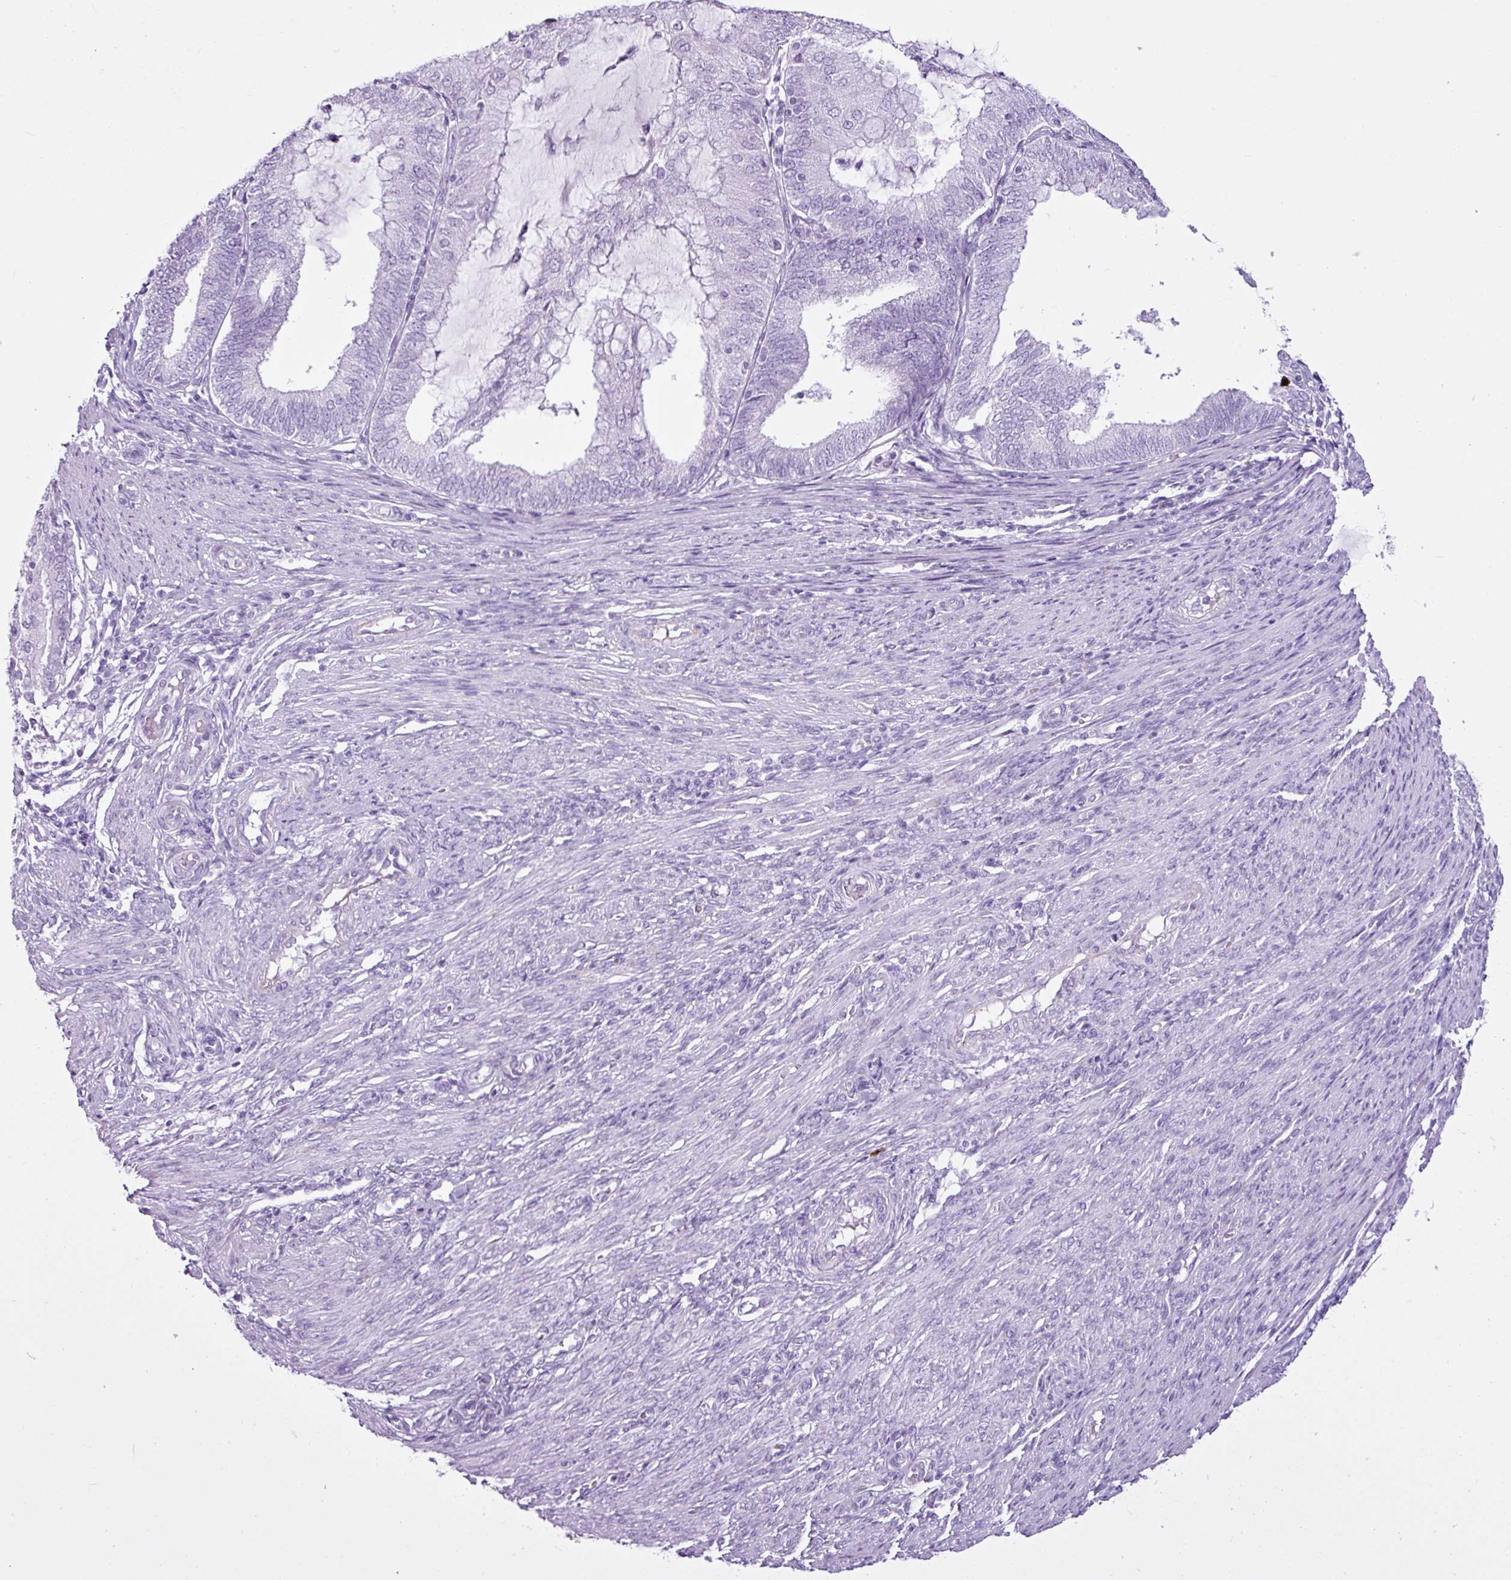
{"staining": {"intensity": "negative", "quantity": "none", "location": "none"}, "tissue": "endometrial cancer", "cell_type": "Tumor cells", "image_type": "cancer", "snomed": [{"axis": "morphology", "description": "Adenocarcinoma, NOS"}, {"axis": "topography", "description": "Endometrium"}], "caption": "Tumor cells show no significant expression in endometrial adenocarcinoma.", "gene": "LILRB4", "patient": {"sex": "female", "age": 81}}